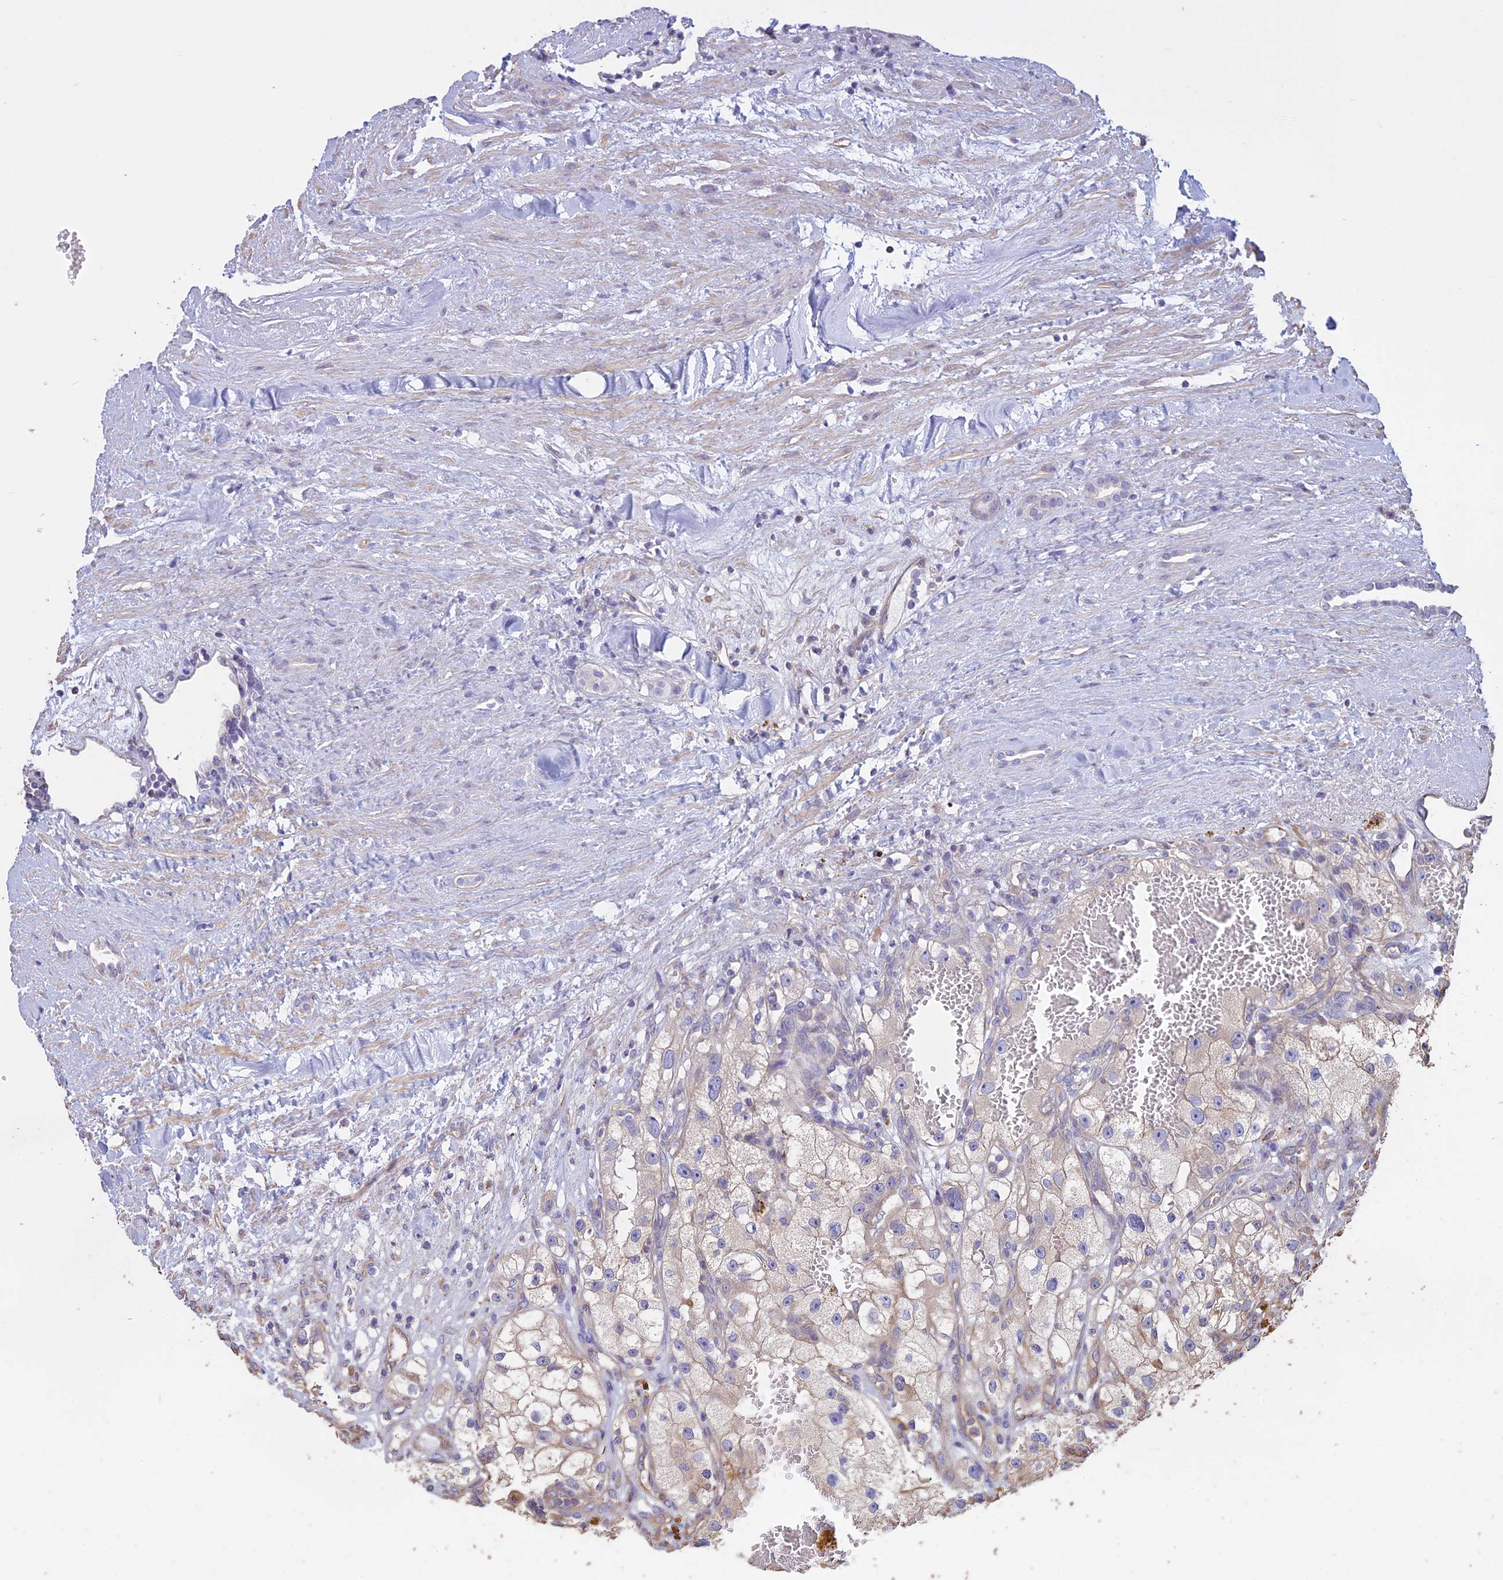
{"staining": {"intensity": "negative", "quantity": "none", "location": "none"}, "tissue": "renal cancer", "cell_type": "Tumor cells", "image_type": "cancer", "snomed": [{"axis": "morphology", "description": "Adenocarcinoma, NOS"}, {"axis": "topography", "description": "Kidney"}], "caption": "Tumor cells show no significant expression in renal adenocarcinoma.", "gene": "CCDC148", "patient": {"sex": "female", "age": 57}}